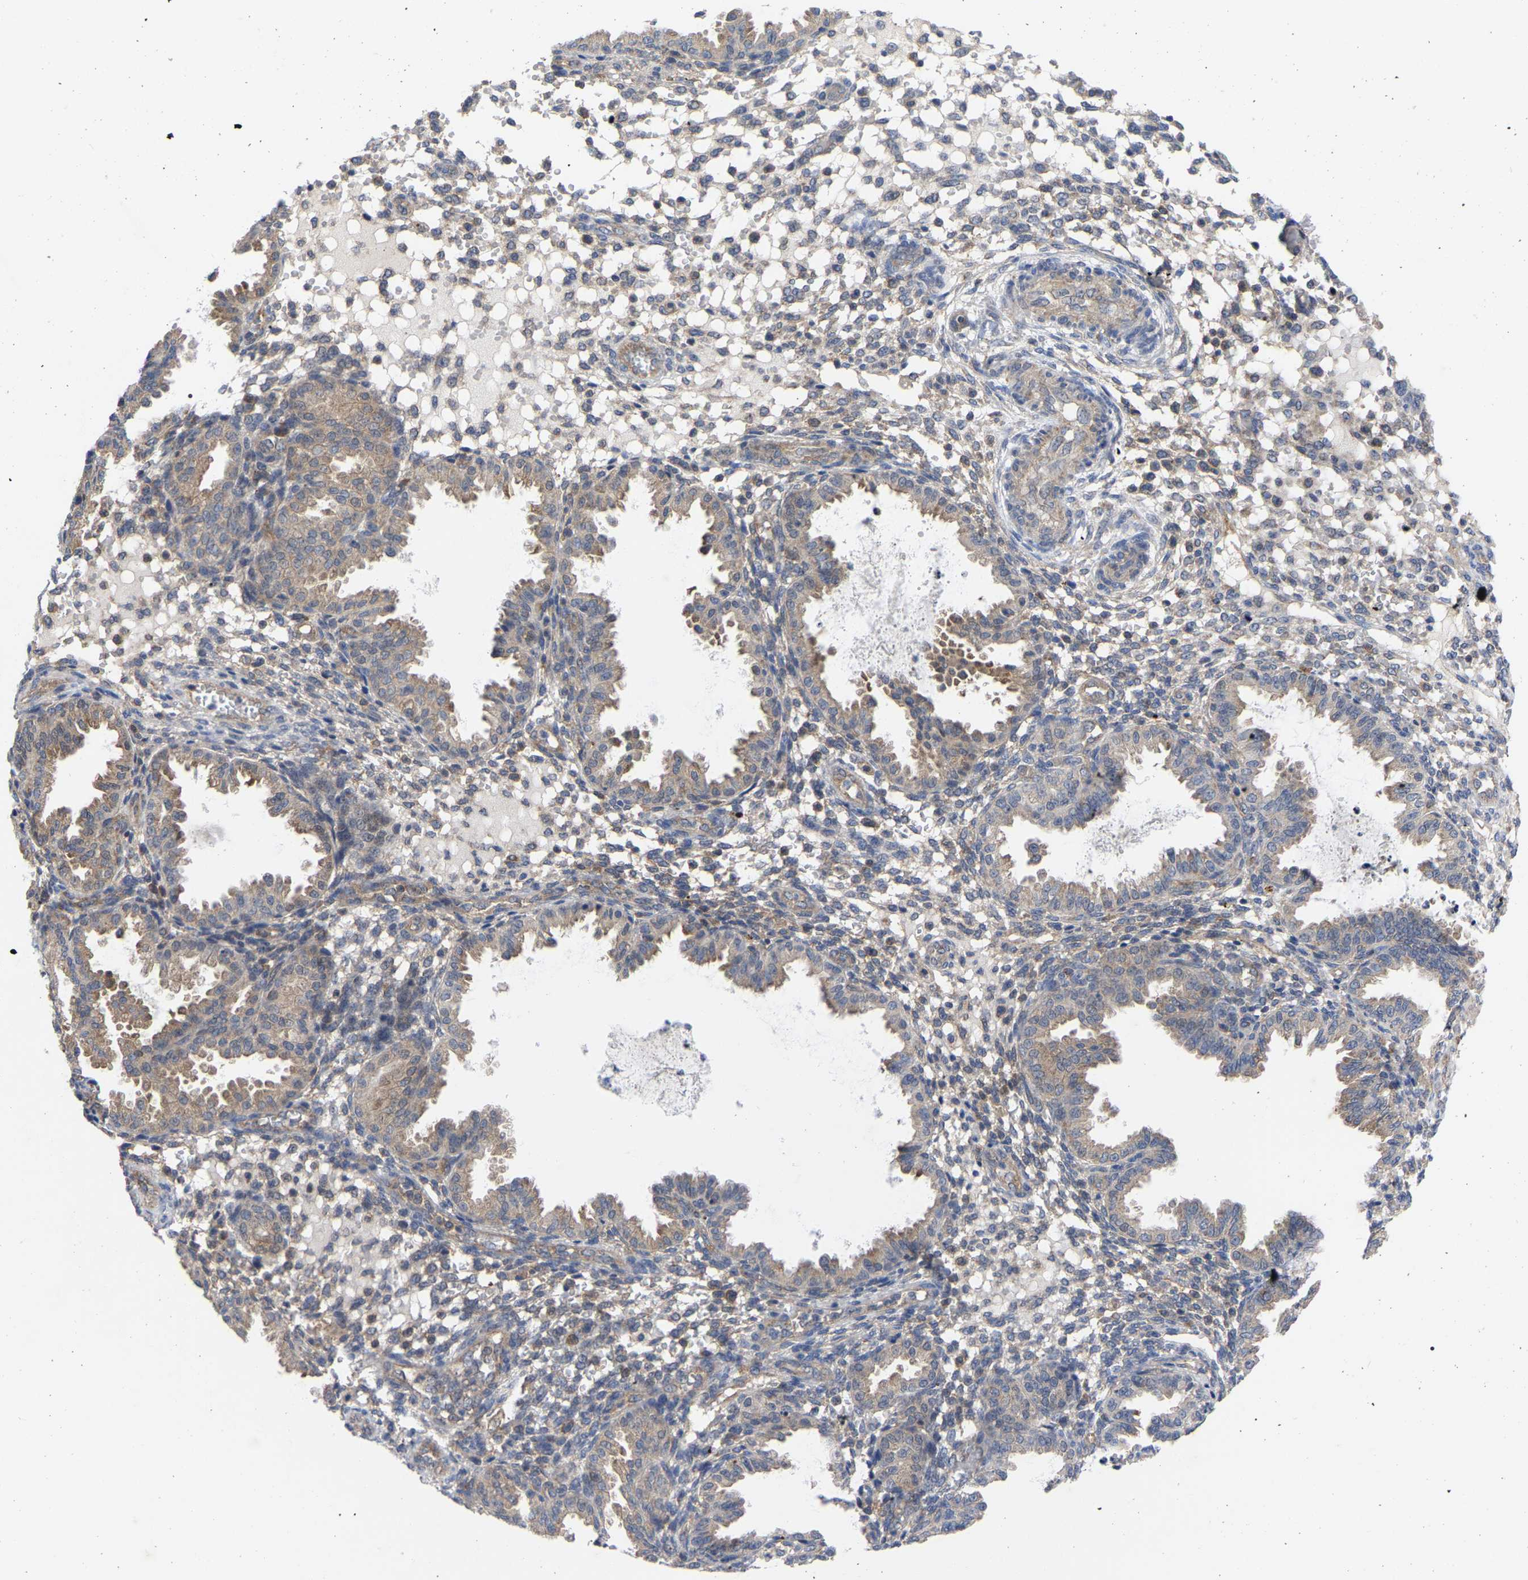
{"staining": {"intensity": "weak", "quantity": "<25%", "location": "cytoplasmic/membranous"}, "tissue": "endometrium", "cell_type": "Cells in endometrial stroma", "image_type": "normal", "snomed": [{"axis": "morphology", "description": "Normal tissue, NOS"}, {"axis": "topography", "description": "Endometrium"}], "caption": "Immunohistochemistry (IHC) micrograph of normal endometrium: endometrium stained with DAB displays no significant protein positivity in cells in endometrial stroma. (DAB immunohistochemistry visualized using brightfield microscopy, high magnification).", "gene": "TCP1", "patient": {"sex": "female", "age": 33}}